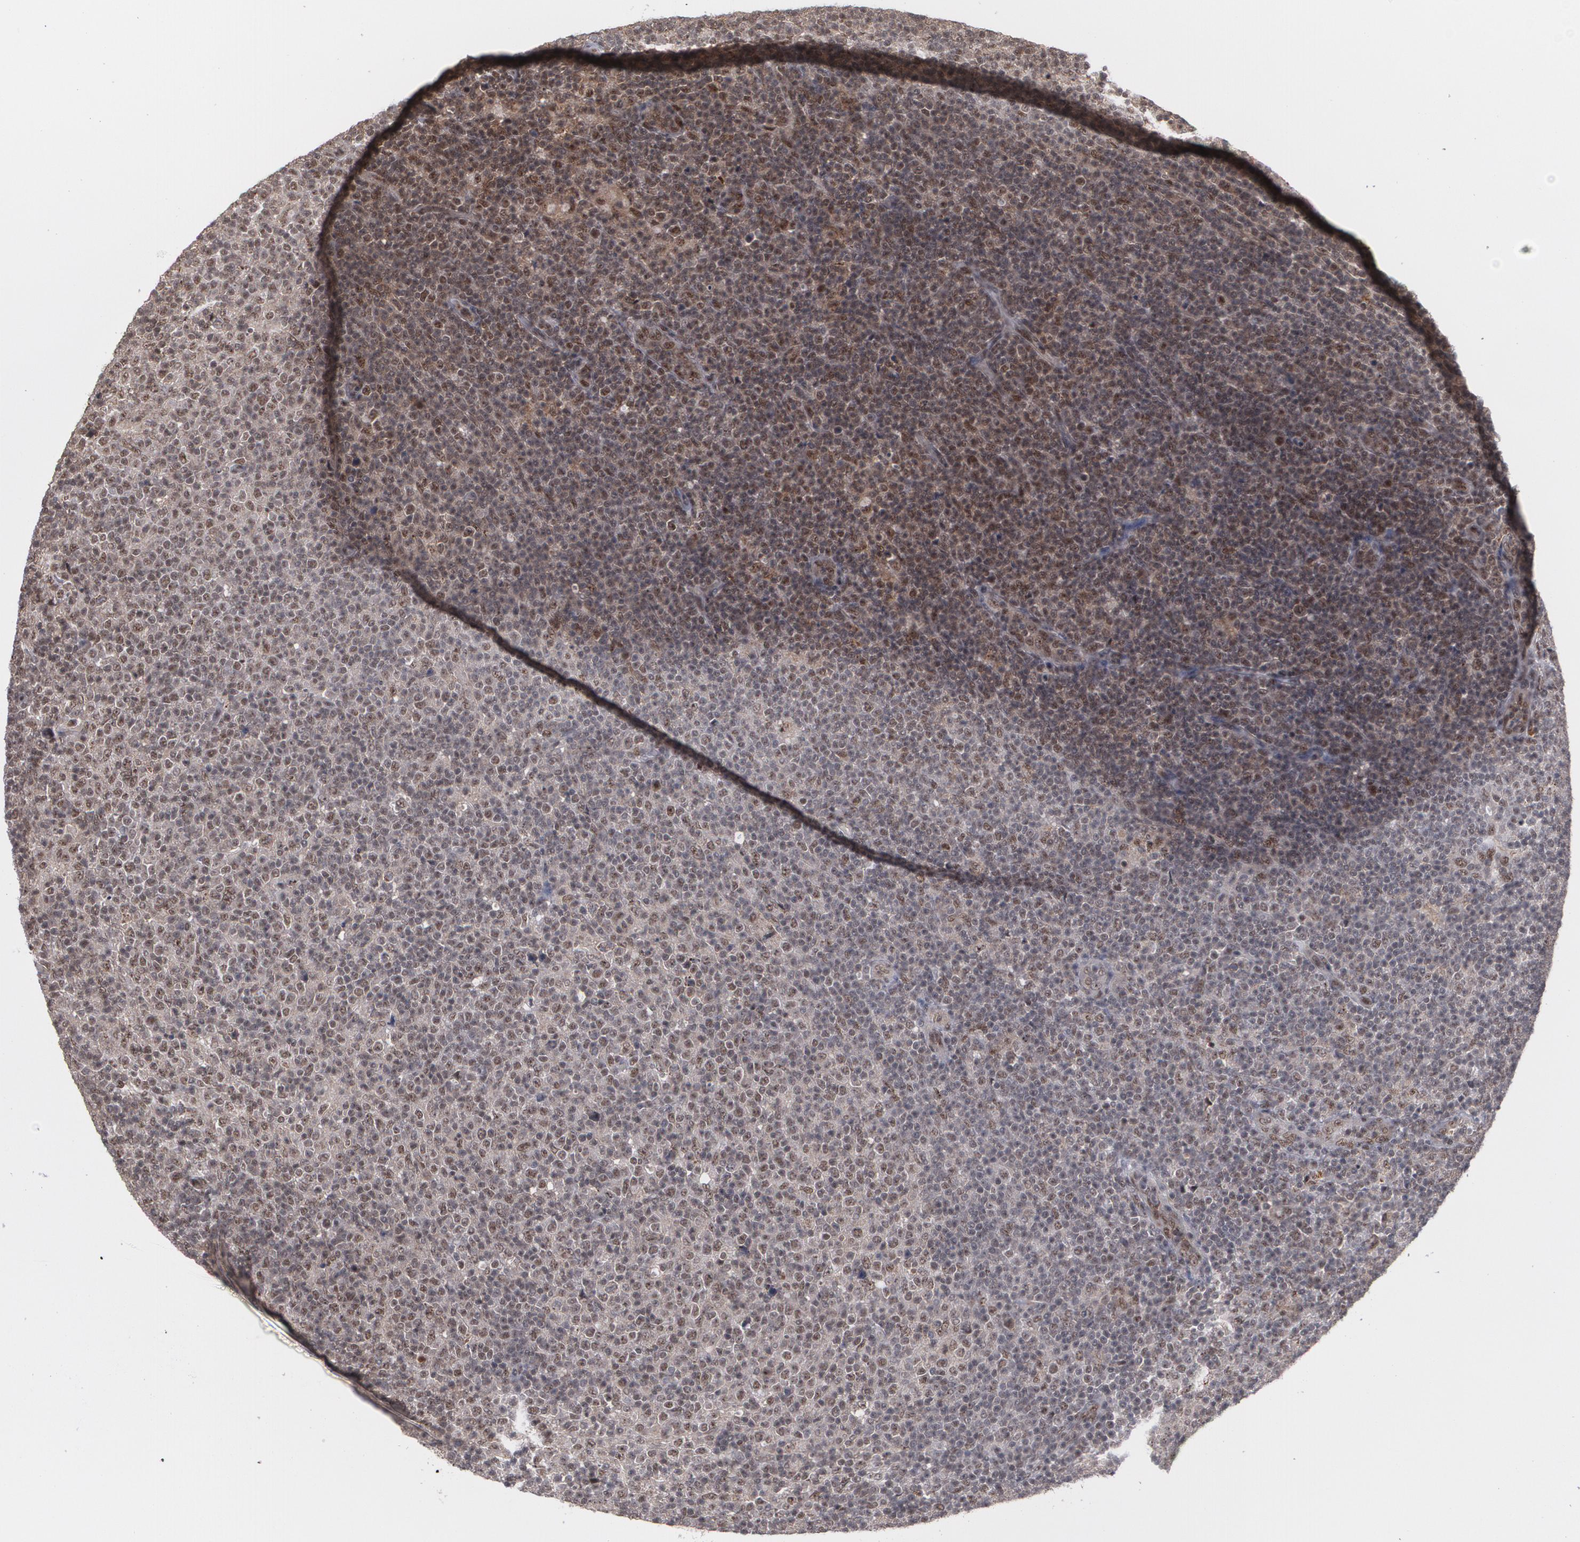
{"staining": {"intensity": "moderate", "quantity": ">75%", "location": "nuclear"}, "tissue": "lymphoma", "cell_type": "Tumor cells", "image_type": "cancer", "snomed": [{"axis": "morphology", "description": "Malignant lymphoma, non-Hodgkin's type, Low grade"}, {"axis": "topography", "description": "Lymph node"}], "caption": "A brown stain shows moderate nuclear positivity of a protein in human lymphoma tumor cells. (DAB IHC with brightfield microscopy, high magnification).", "gene": "ZNF234", "patient": {"sex": "male", "age": 70}}